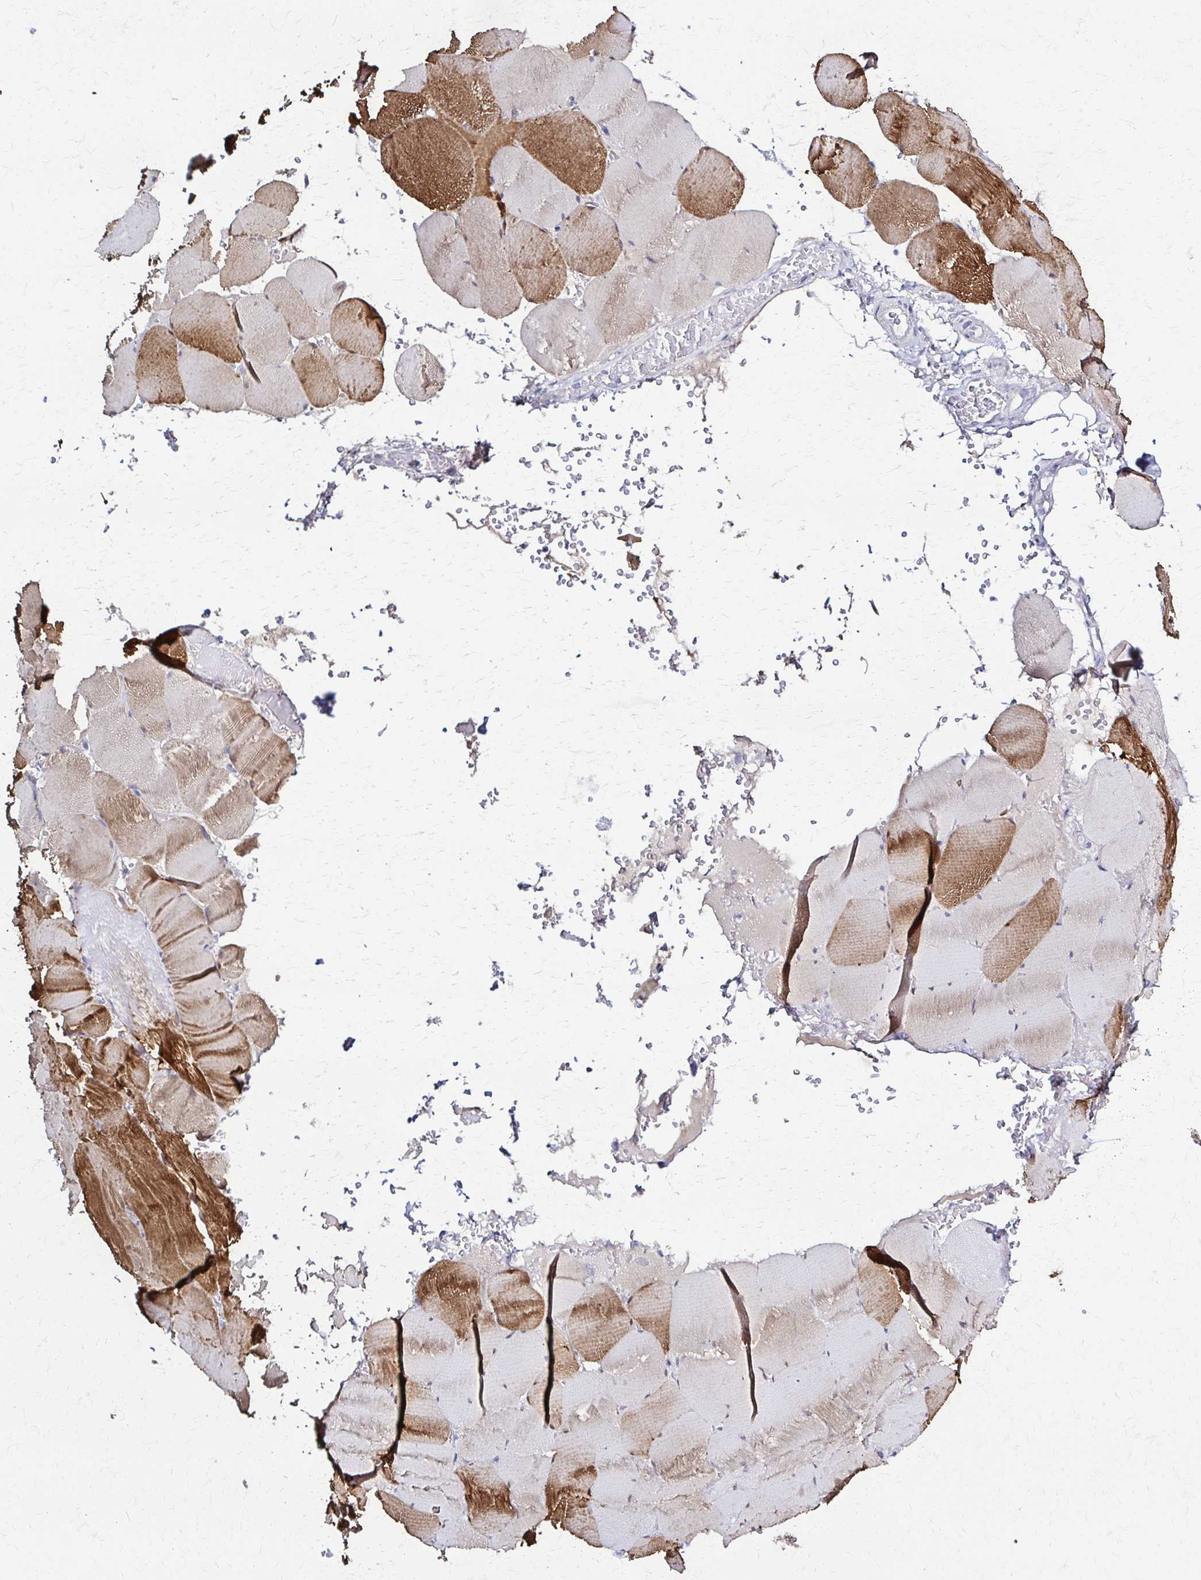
{"staining": {"intensity": "moderate", "quantity": "<25%", "location": "cytoplasmic/membranous"}, "tissue": "skeletal muscle", "cell_type": "Myocytes", "image_type": "normal", "snomed": [{"axis": "morphology", "description": "Normal tissue, NOS"}, {"axis": "topography", "description": "Skeletal muscle"}, {"axis": "topography", "description": "Head-Neck"}], "caption": "Protein staining by immunohistochemistry (IHC) shows moderate cytoplasmic/membranous positivity in about <25% of myocytes in benign skeletal muscle. Nuclei are stained in blue.", "gene": "RHOBTB2", "patient": {"sex": "male", "age": 66}}